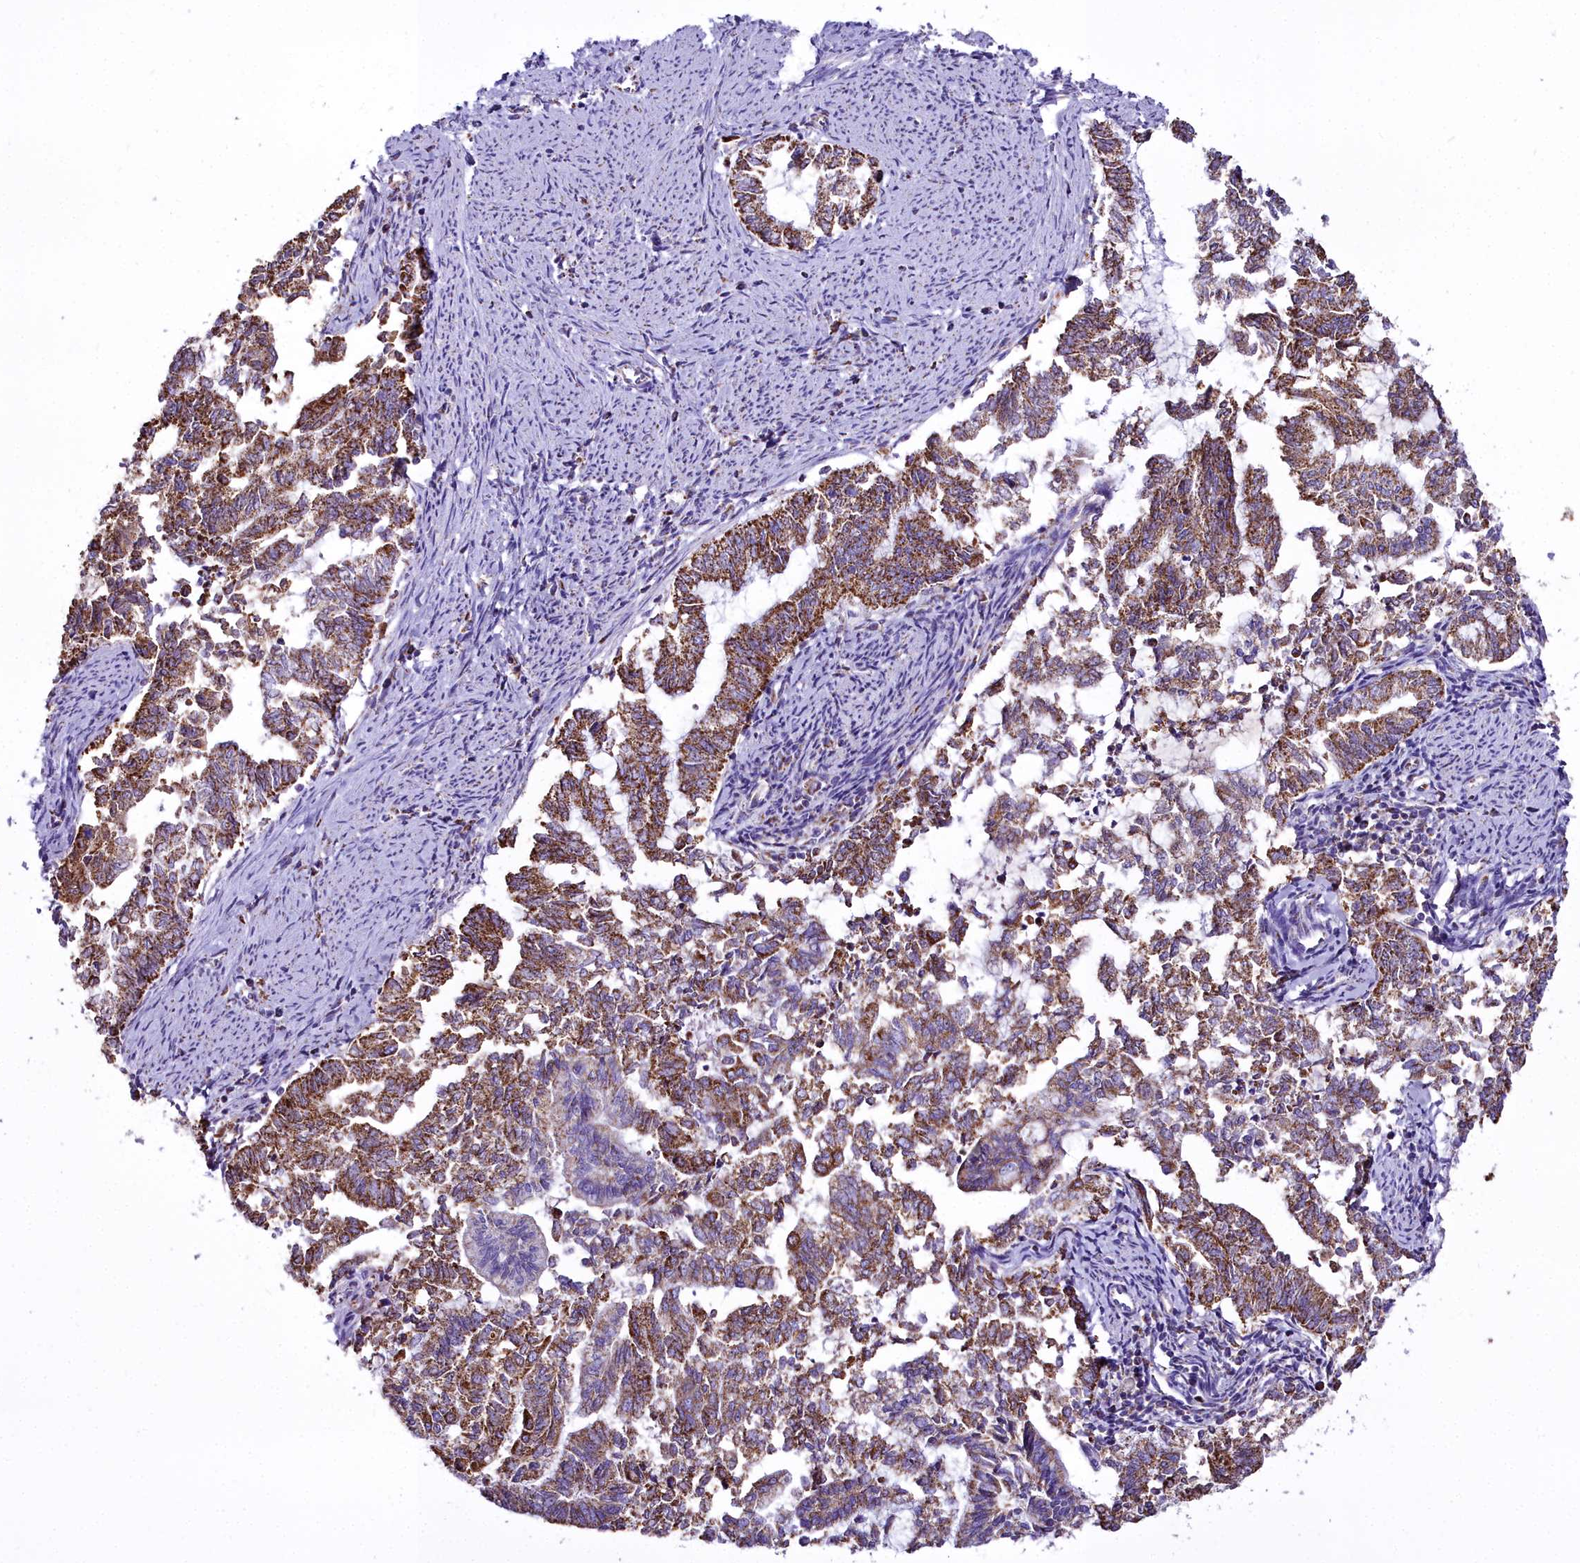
{"staining": {"intensity": "moderate", "quantity": ">75%", "location": "cytoplasmic/membranous"}, "tissue": "endometrial cancer", "cell_type": "Tumor cells", "image_type": "cancer", "snomed": [{"axis": "morphology", "description": "Adenocarcinoma, NOS"}, {"axis": "topography", "description": "Endometrium"}], "caption": "There is medium levels of moderate cytoplasmic/membranous positivity in tumor cells of endometrial cancer (adenocarcinoma), as demonstrated by immunohistochemical staining (brown color).", "gene": "WDFY3", "patient": {"sex": "female", "age": 79}}